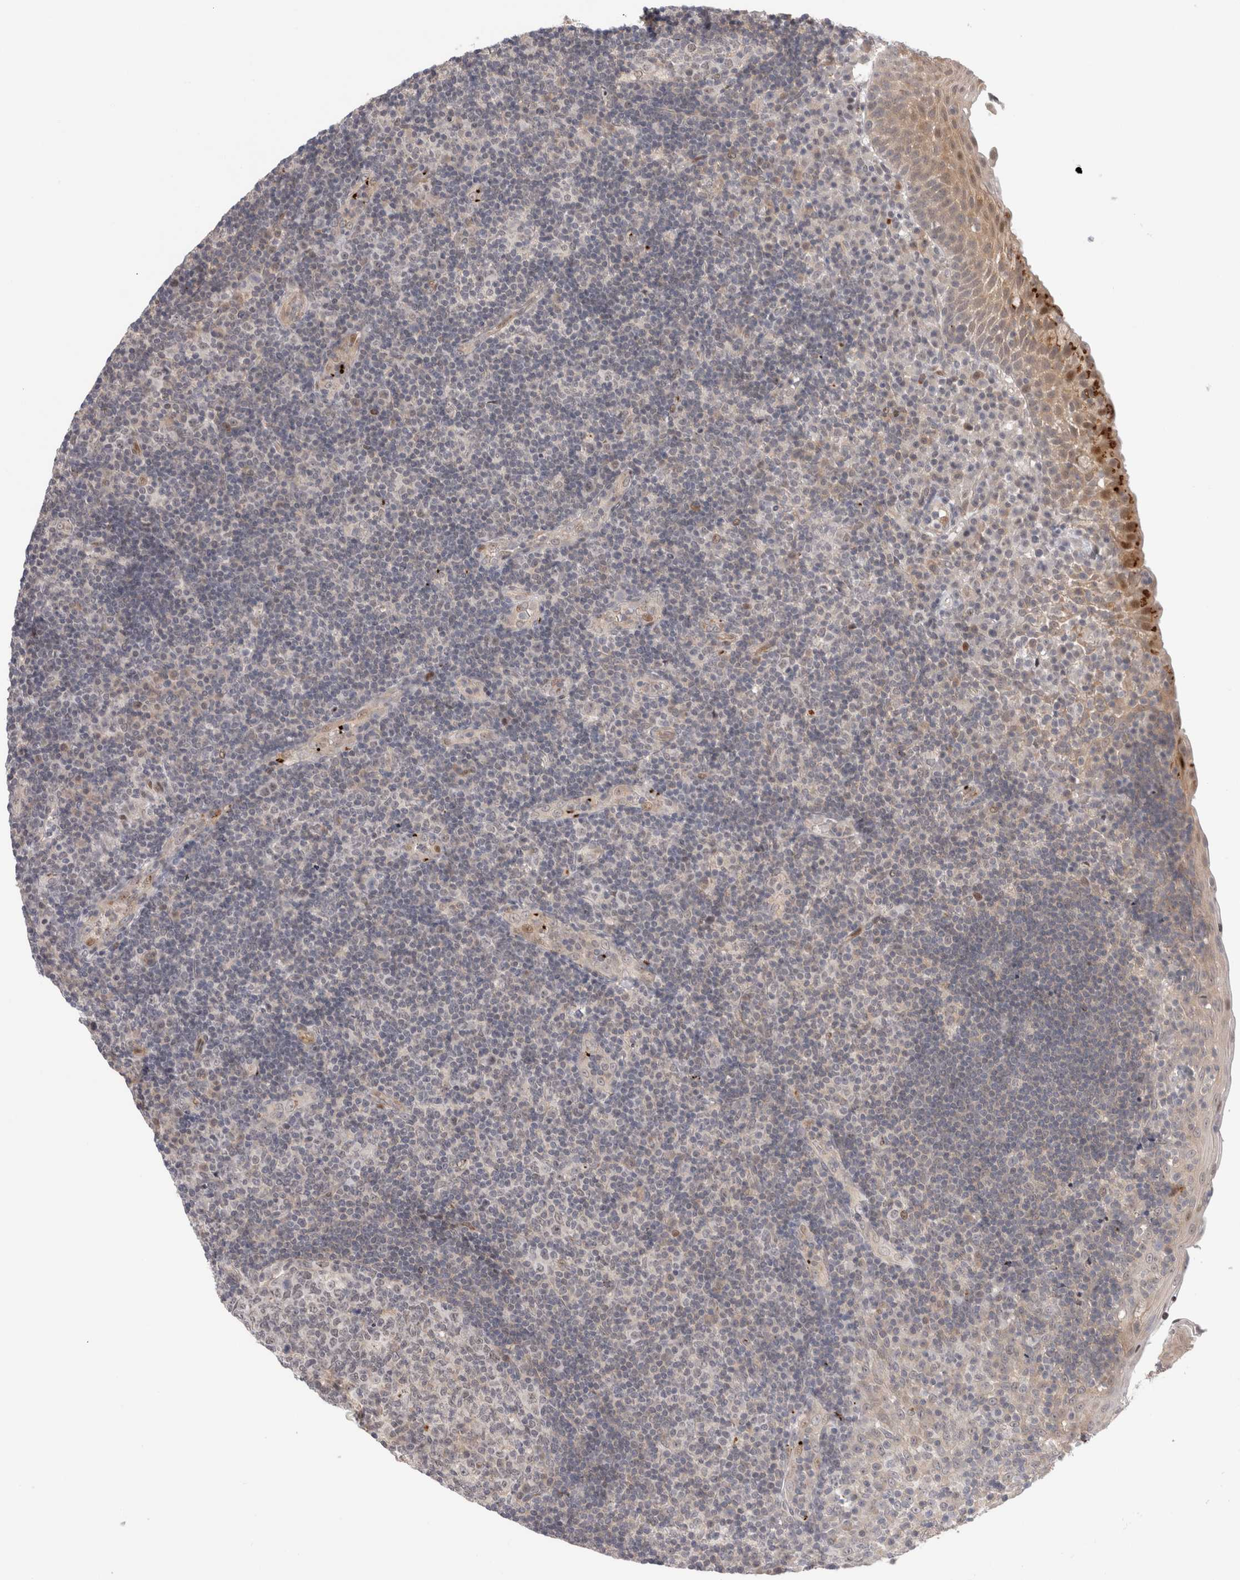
{"staining": {"intensity": "weak", "quantity": "<25%", "location": "nuclear"}, "tissue": "tonsil", "cell_type": "Germinal center cells", "image_type": "normal", "snomed": [{"axis": "morphology", "description": "Normal tissue, NOS"}, {"axis": "topography", "description": "Tonsil"}], "caption": "An immunohistochemistry photomicrograph of benign tonsil is shown. There is no staining in germinal center cells of tonsil.", "gene": "VPS28", "patient": {"sex": "female", "age": 40}}